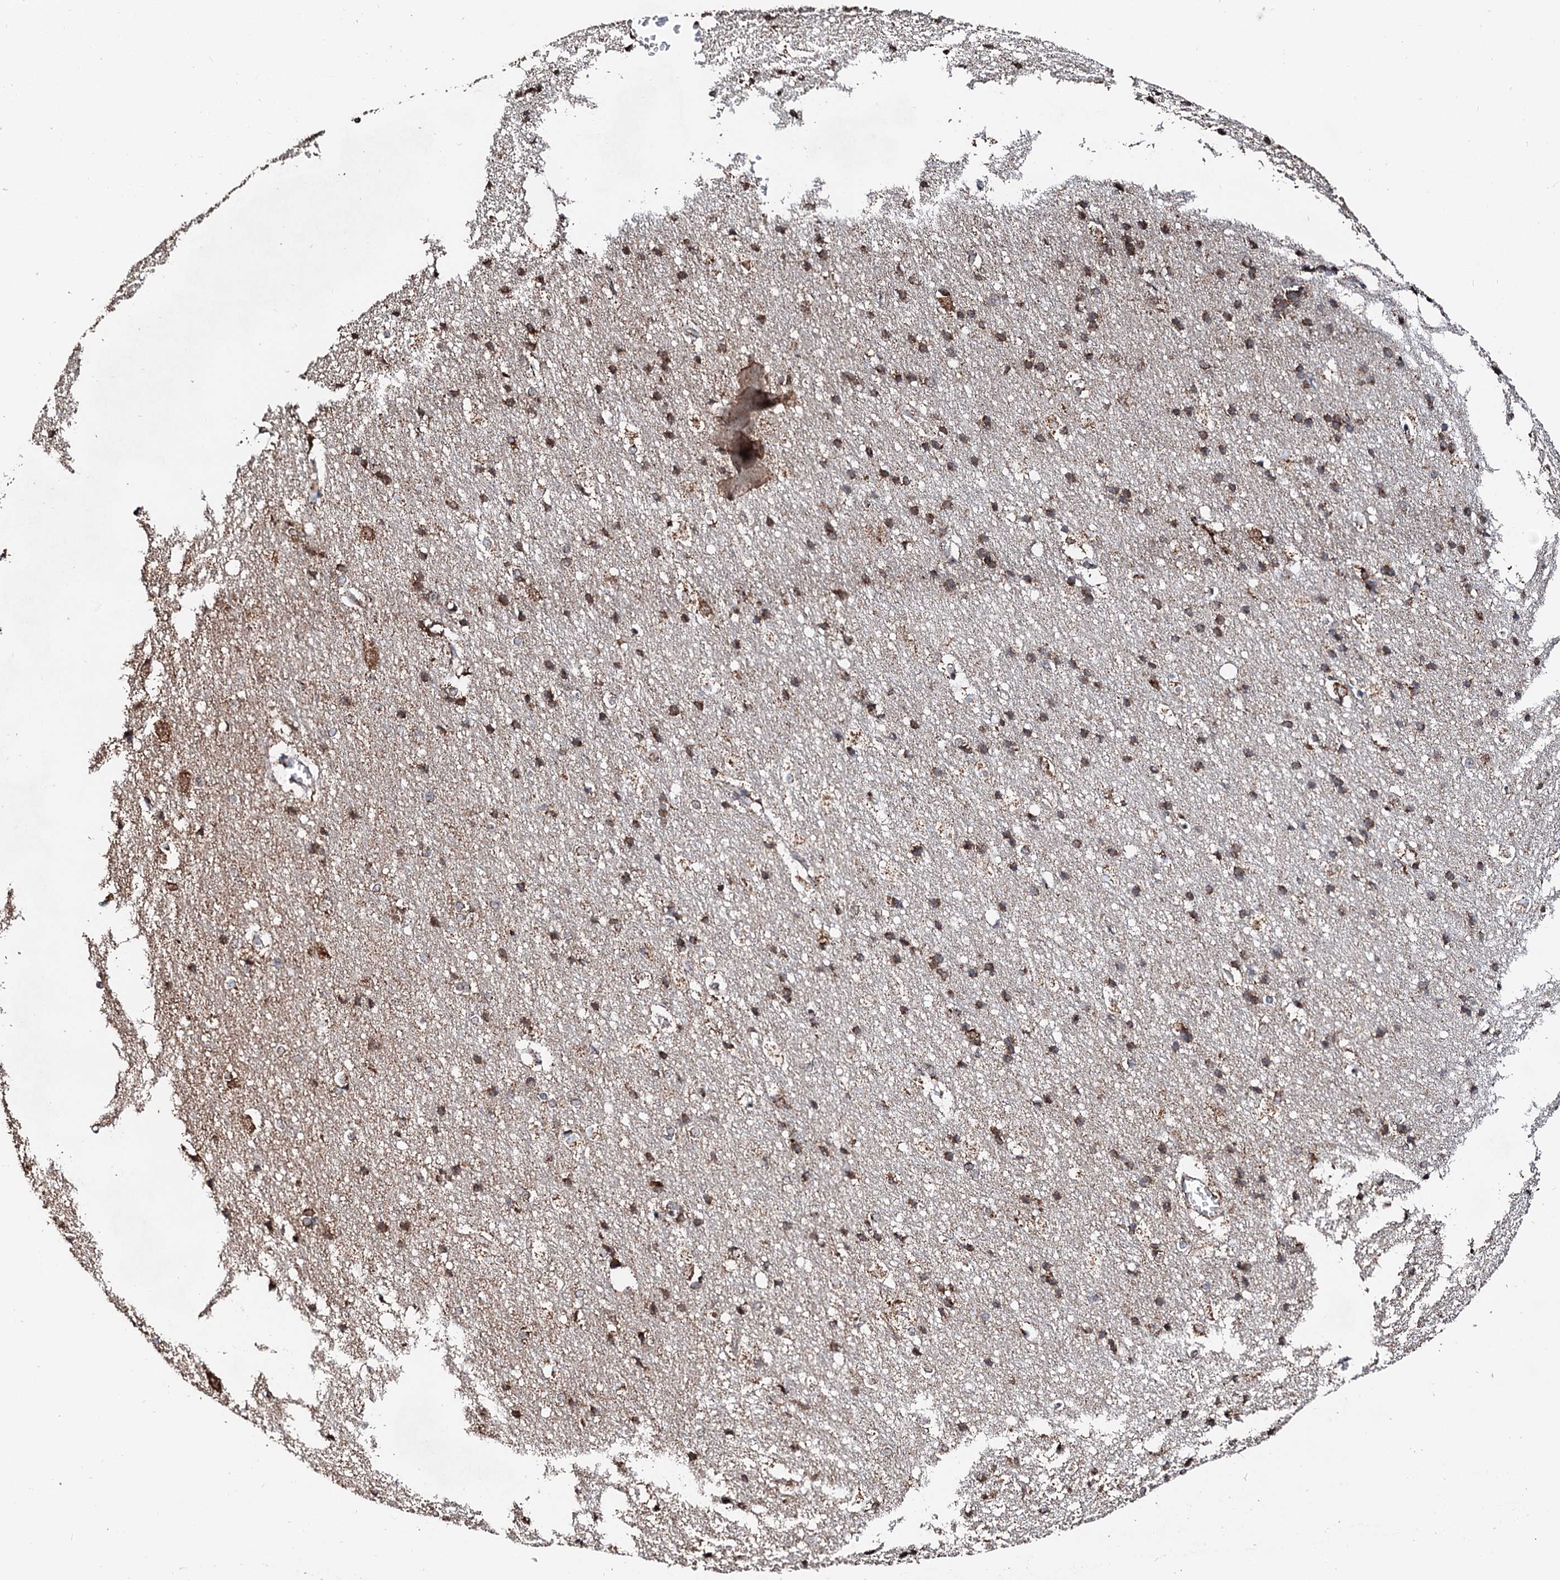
{"staining": {"intensity": "moderate", "quantity": ">75%", "location": "cytoplasmic/membranous"}, "tissue": "cerebral cortex", "cell_type": "Endothelial cells", "image_type": "normal", "snomed": [{"axis": "morphology", "description": "Normal tissue, NOS"}, {"axis": "topography", "description": "Cerebral cortex"}], "caption": "Immunohistochemical staining of benign human cerebral cortex shows >75% levels of moderate cytoplasmic/membranous protein positivity in approximately >75% of endothelial cells. (Stains: DAB (3,3'-diaminobenzidine) in brown, nuclei in blue, Microscopy: brightfield microscopy at high magnification).", "gene": "SECISBP2L", "patient": {"sex": "male", "age": 54}}